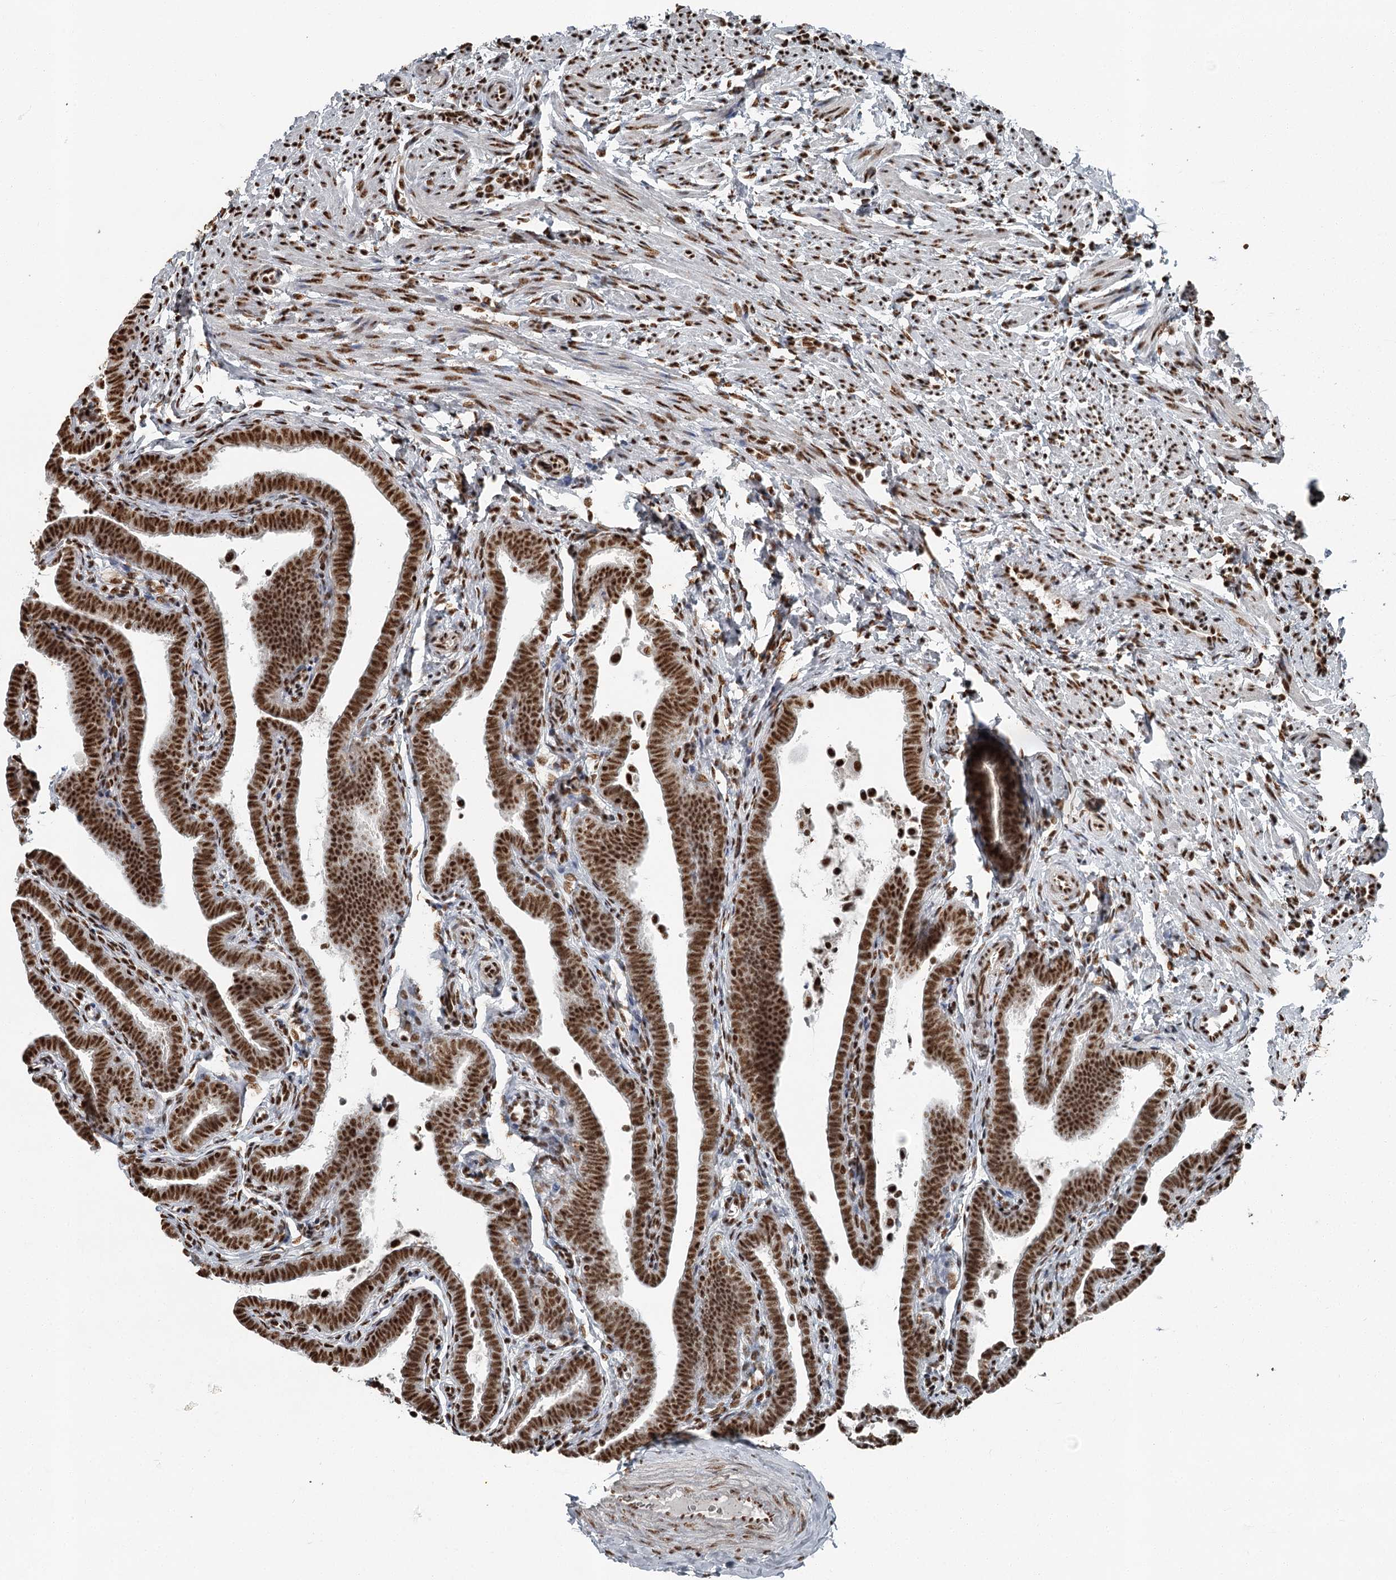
{"staining": {"intensity": "strong", "quantity": ">75%", "location": "nuclear"}, "tissue": "fallopian tube", "cell_type": "Glandular cells", "image_type": "normal", "snomed": [{"axis": "morphology", "description": "Normal tissue, NOS"}, {"axis": "topography", "description": "Fallopian tube"}], "caption": "Immunohistochemical staining of unremarkable human fallopian tube demonstrates >75% levels of strong nuclear protein expression in about >75% of glandular cells. Using DAB (brown) and hematoxylin (blue) stains, captured at high magnification using brightfield microscopy.", "gene": "RBBP7", "patient": {"sex": "female", "age": 36}}